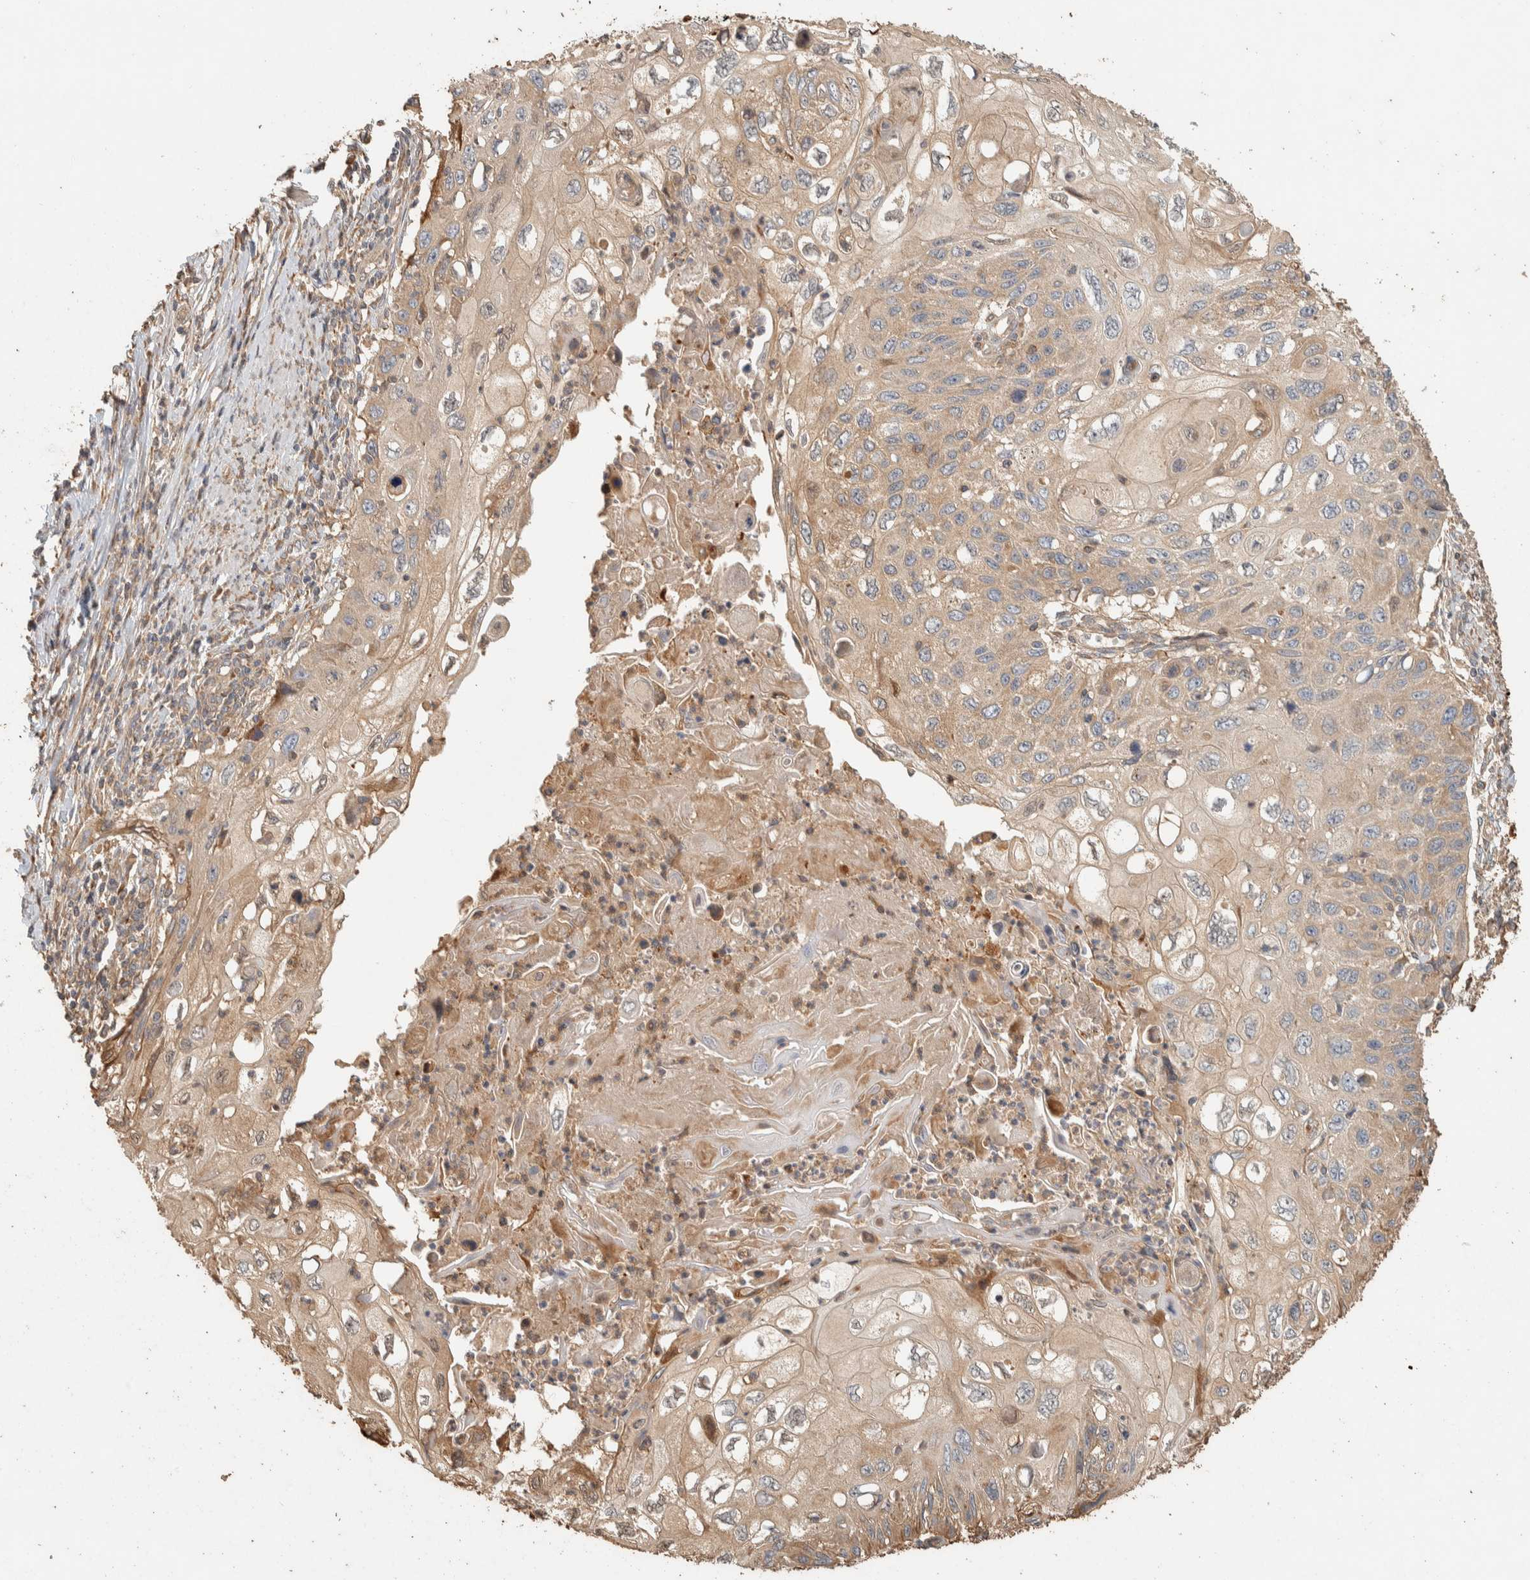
{"staining": {"intensity": "weak", "quantity": ">75%", "location": "cytoplasmic/membranous"}, "tissue": "cervical cancer", "cell_type": "Tumor cells", "image_type": "cancer", "snomed": [{"axis": "morphology", "description": "Squamous cell carcinoma, NOS"}, {"axis": "topography", "description": "Cervix"}], "caption": "Squamous cell carcinoma (cervical) tissue shows weak cytoplasmic/membranous positivity in approximately >75% of tumor cells Ihc stains the protein in brown and the nuclei are stained blue.", "gene": "EXOC7", "patient": {"sex": "female", "age": 70}}